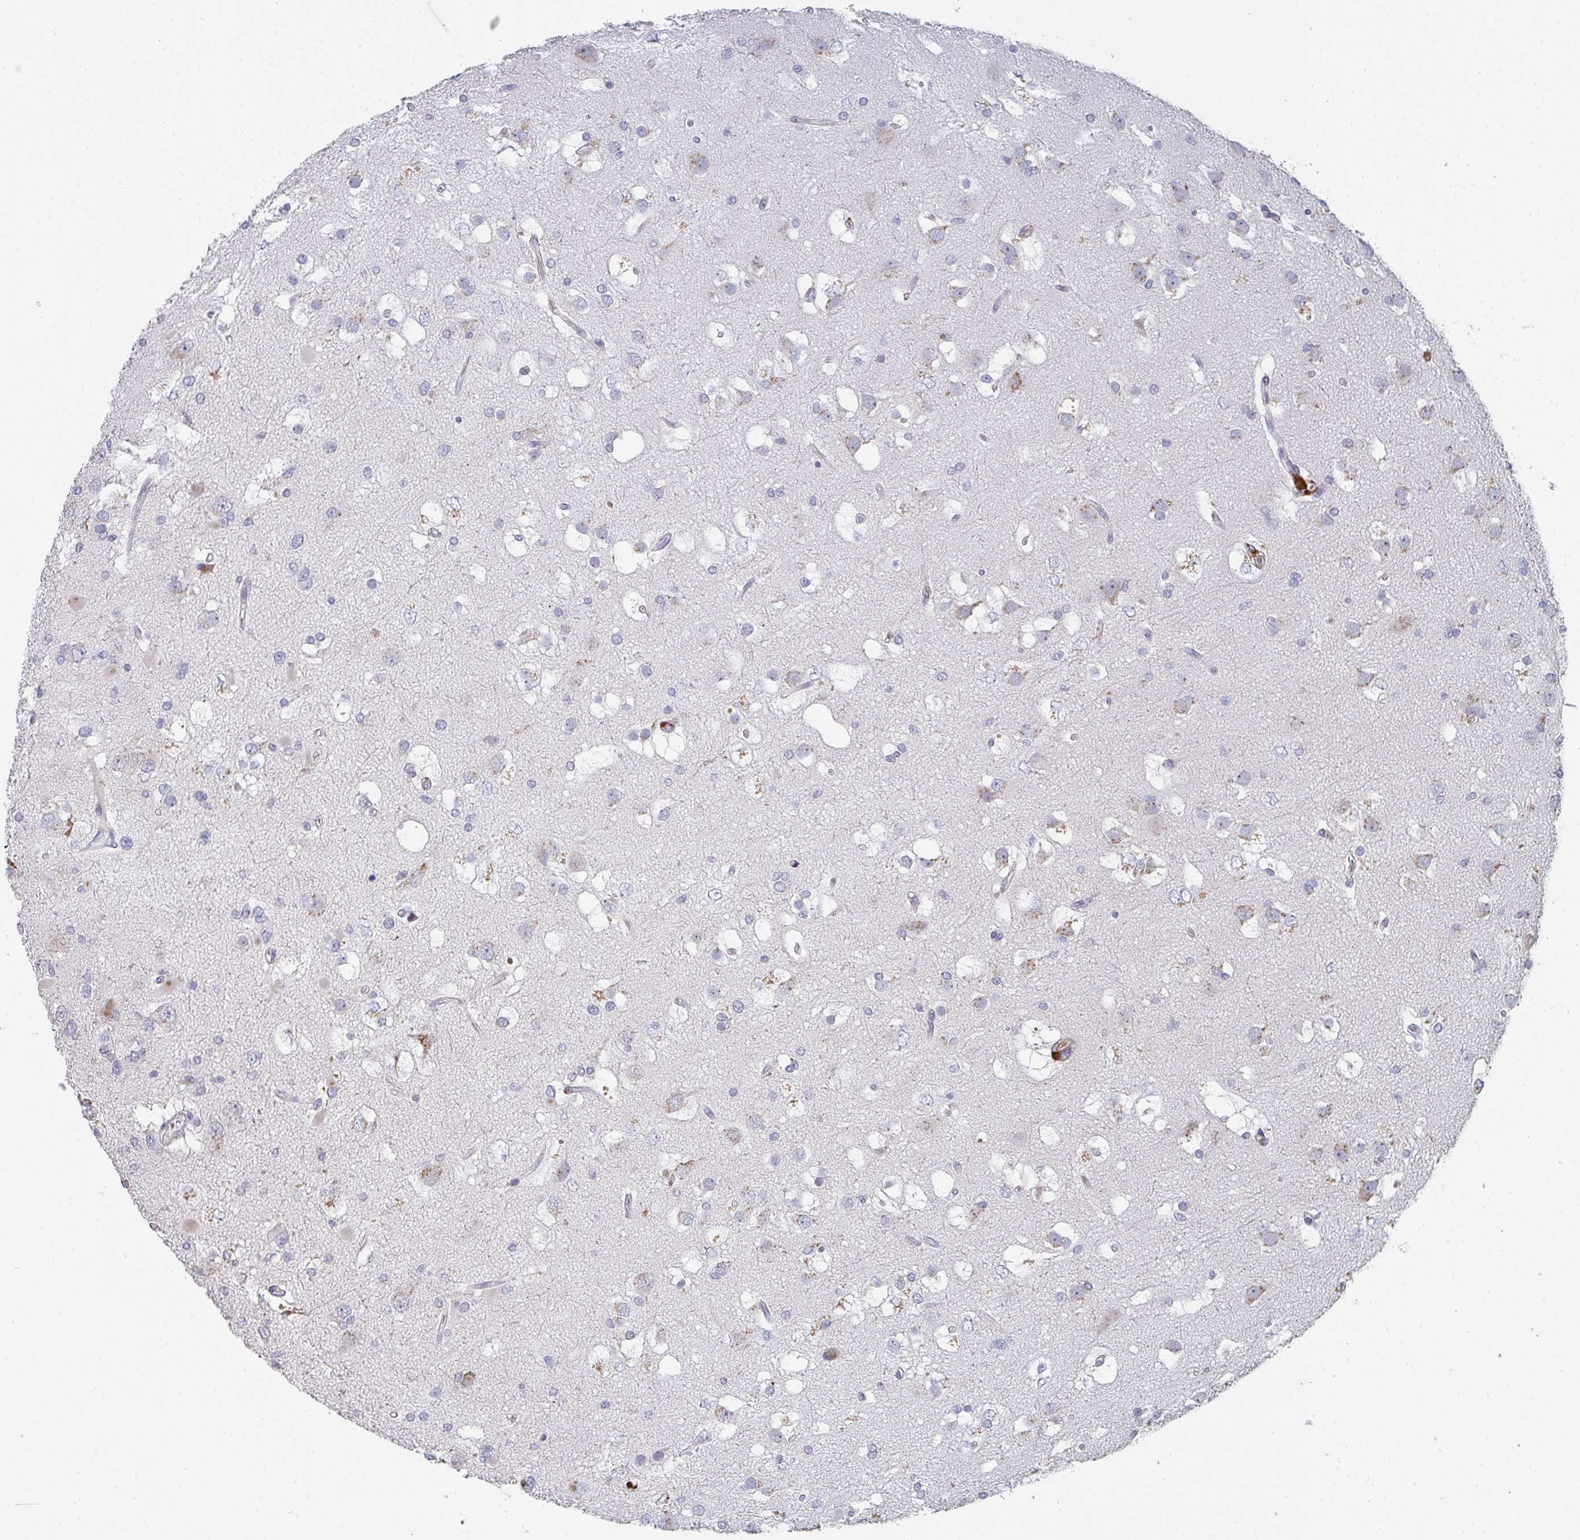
{"staining": {"intensity": "moderate", "quantity": "<25%", "location": "cytoplasmic/membranous"}, "tissue": "glioma", "cell_type": "Tumor cells", "image_type": "cancer", "snomed": [{"axis": "morphology", "description": "Glioma, malignant, High grade"}, {"axis": "topography", "description": "Brain"}], "caption": "DAB immunohistochemical staining of human malignant glioma (high-grade) demonstrates moderate cytoplasmic/membranous protein positivity in approximately <25% of tumor cells.", "gene": "PSMG1", "patient": {"sex": "male", "age": 53}}